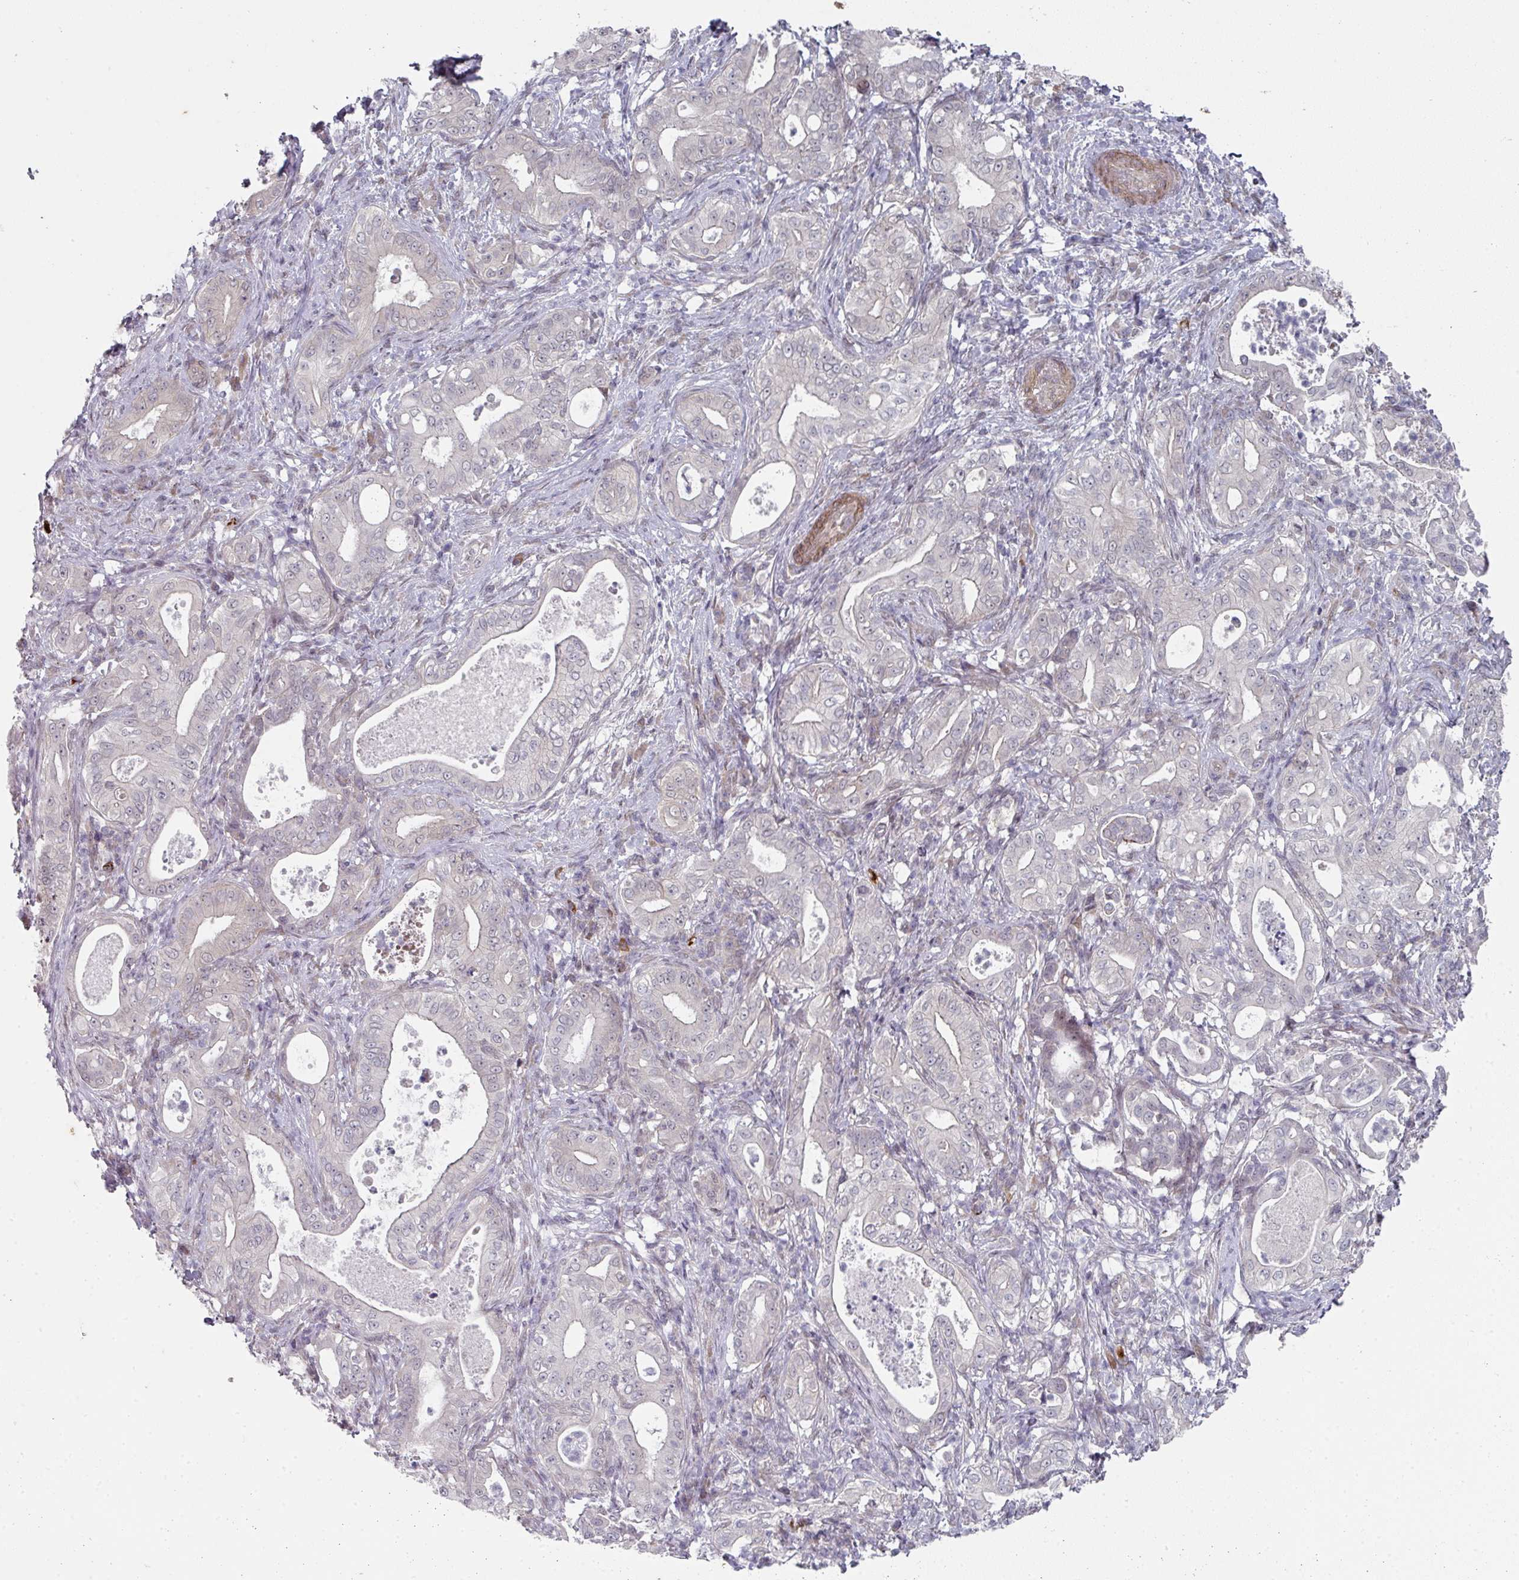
{"staining": {"intensity": "negative", "quantity": "none", "location": "none"}, "tissue": "pancreatic cancer", "cell_type": "Tumor cells", "image_type": "cancer", "snomed": [{"axis": "morphology", "description": "Adenocarcinoma, NOS"}, {"axis": "topography", "description": "Pancreas"}], "caption": "An immunohistochemistry (IHC) histopathology image of pancreatic cancer is shown. There is no staining in tumor cells of pancreatic cancer.", "gene": "TMCC1", "patient": {"sex": "male", "age": 71}}